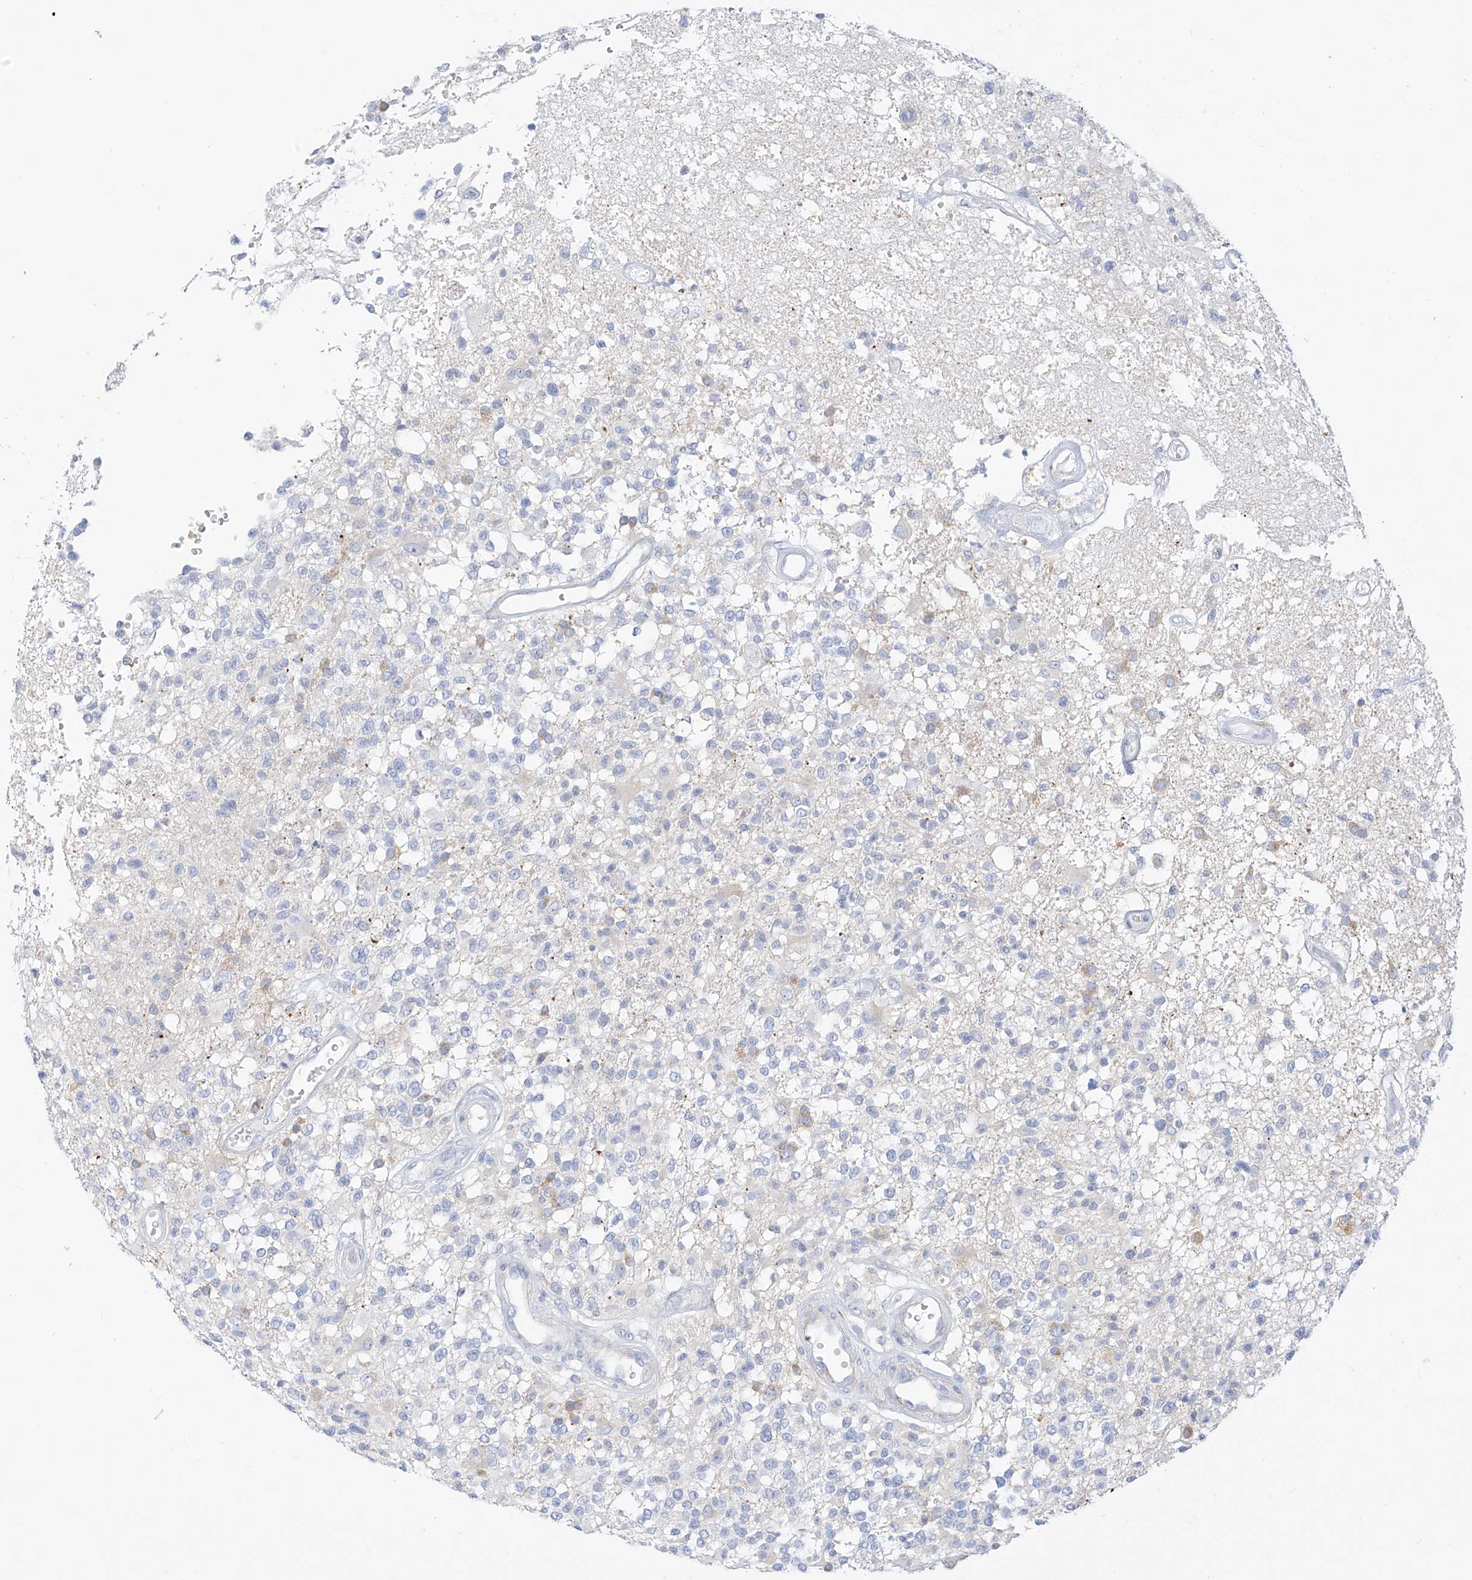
{"staining": {"intensity": "negative", "quantity": "none", "location": "none"}, "tissue": "glioma", "cell_type": "Tumor cells", "image_type": "cancer", "snomed": [{"axis": "morphology", "description": "Glioma, malignant, High grade"}, {"axis": "morphology", "description": "Glioblastoma, NOS"}, {"axis": "topography", "description": "Brain"}], "caption": "Immunohistochemistry (IHC) micrograph of human glioblastoma stained for a protein (brown), which demonstrates no staining in tumor cells.", "gene": "ST3GAL5", "patient": {"sex": "male", "age": 60}}